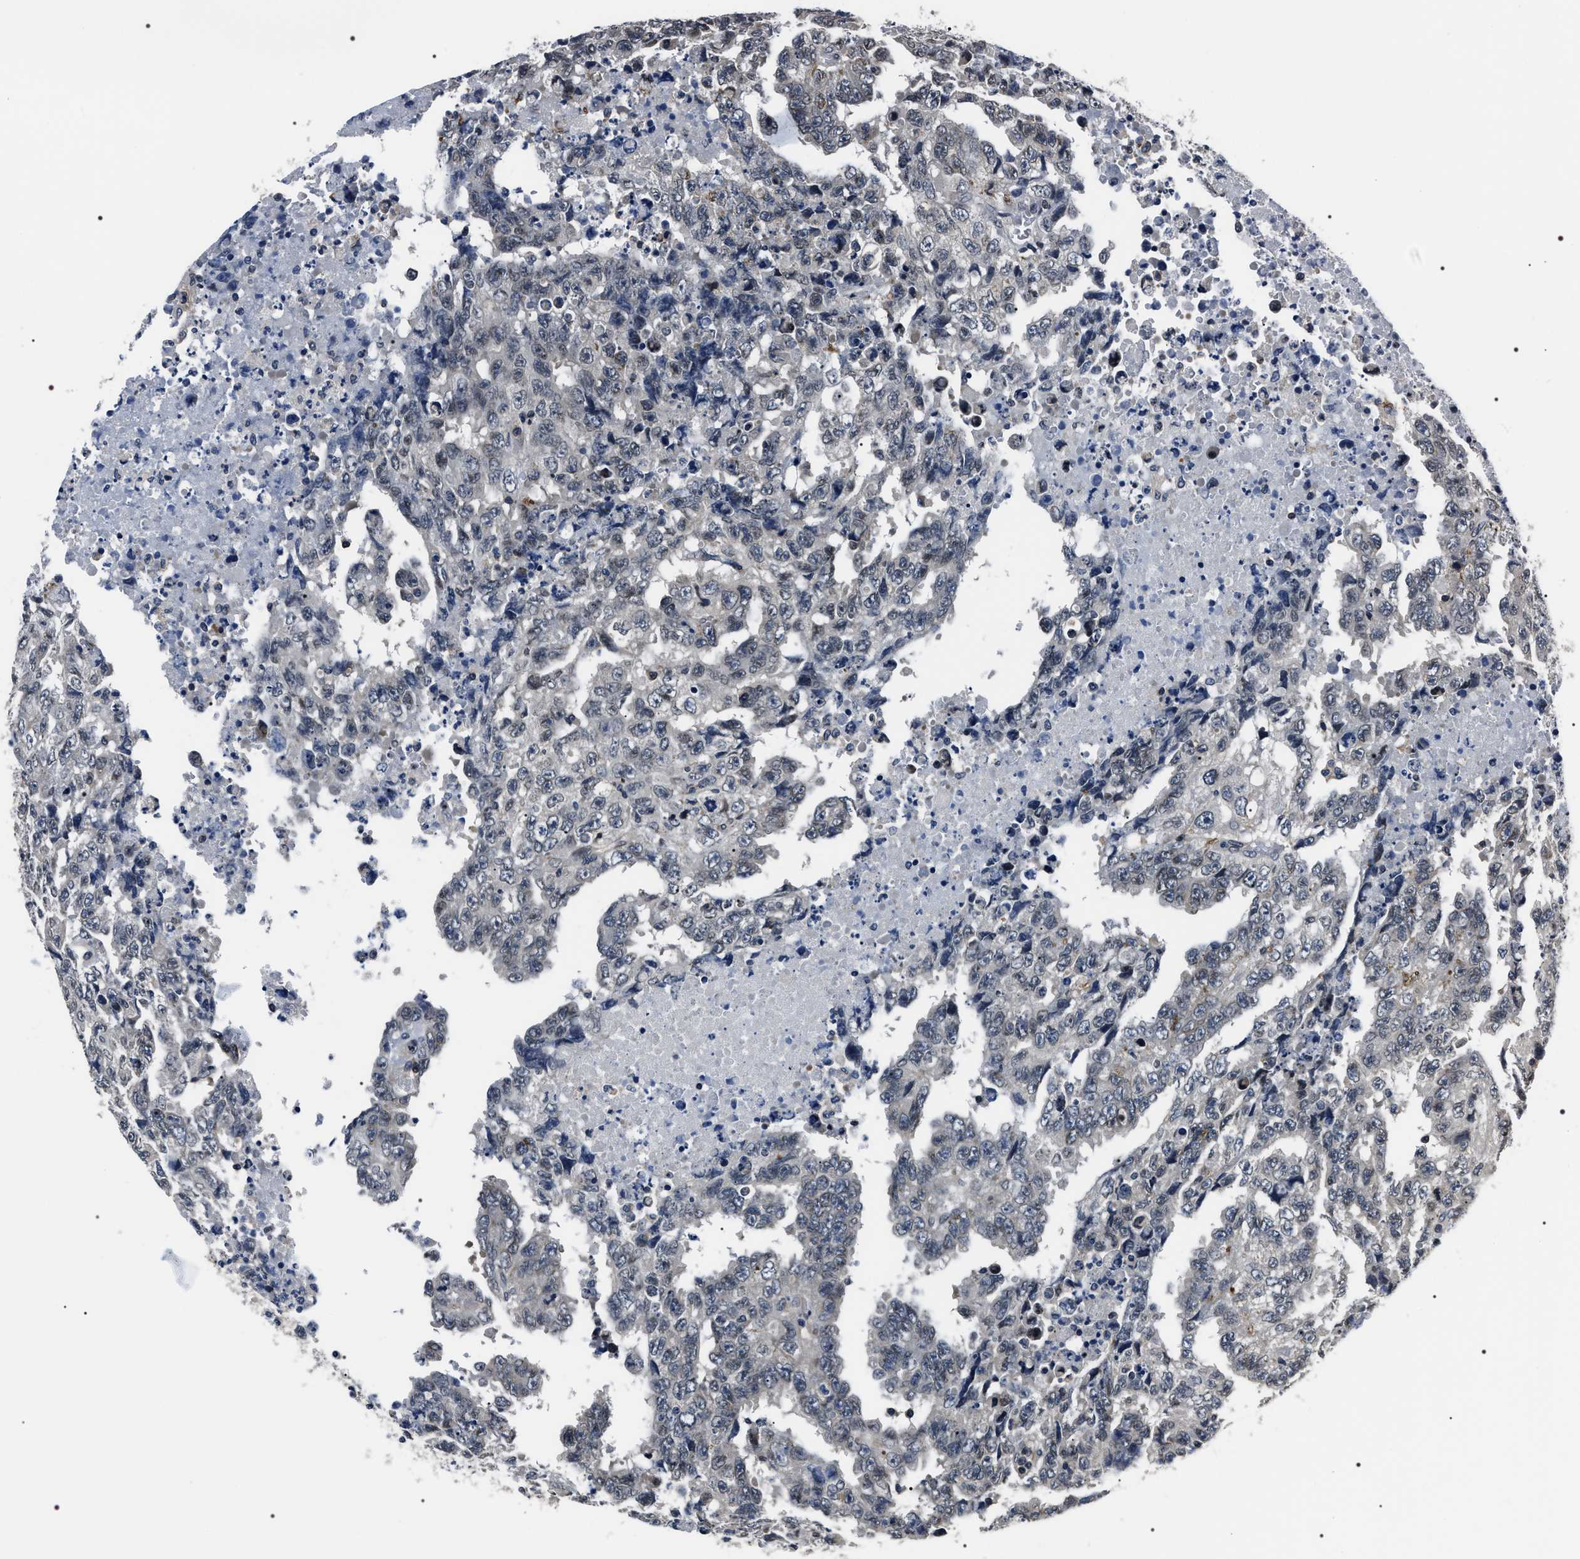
{"staining": {"intensity": "negative", "quantity": "none", "location": "none"}, "tissue": "testis cancer", "cell_type": "Tumor cells", "image_type": "cancer", "snomed": [{"axis": "morphology", "description": "Necrosis, NOS"}, {"axis": "morphology", "description": "Carcinoma, Embryonal, NOS"}, {"axis": "topography", "description": "Testis"}], "caption": "This image is of testis cancer stained with immunohistochemistry (IHC) to label a protein in brown with the nuclei are counter-stained blue. There is no positivity in tumor cells.", "gene": "SIPA1", "patient": {"sex": "male", "age": 19}}